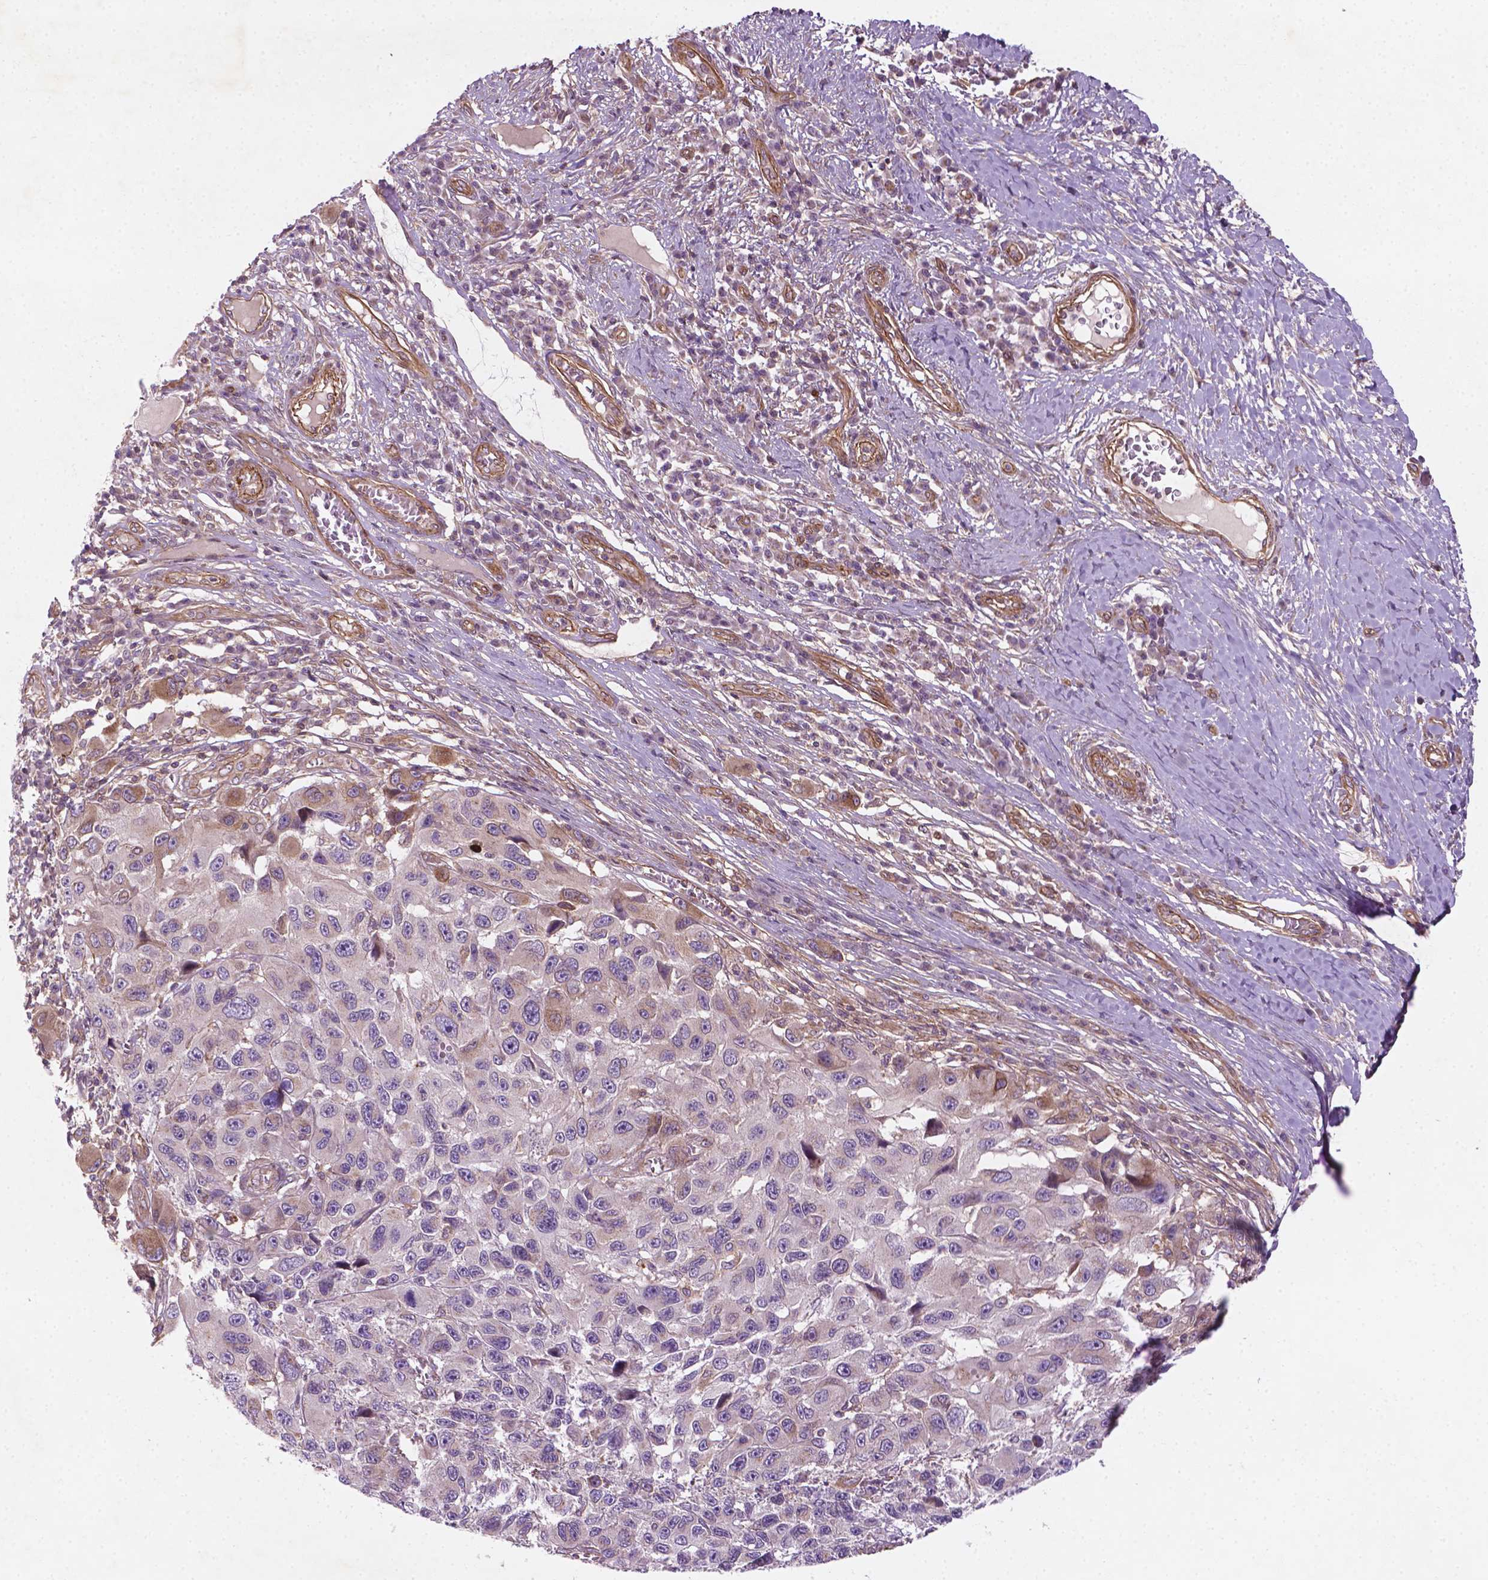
{"staining": {"intensity": "weak", "quantity": "<25%", "location": "cytoplasmic/membranous"}, "tissue": "melanoma", "cell_type": "Tumor cells", "image_type": "cancer", "snomed": [{"axis": "morphology", "description": "Malignant melanoma, NOS"}, {"axis": "topography", "description": "Skin"}], "caption": "IHC of human melanoma shows no expression in tumor cells.", "gene": "TCHP", "patient": {"sex": "male", "age": 53}}